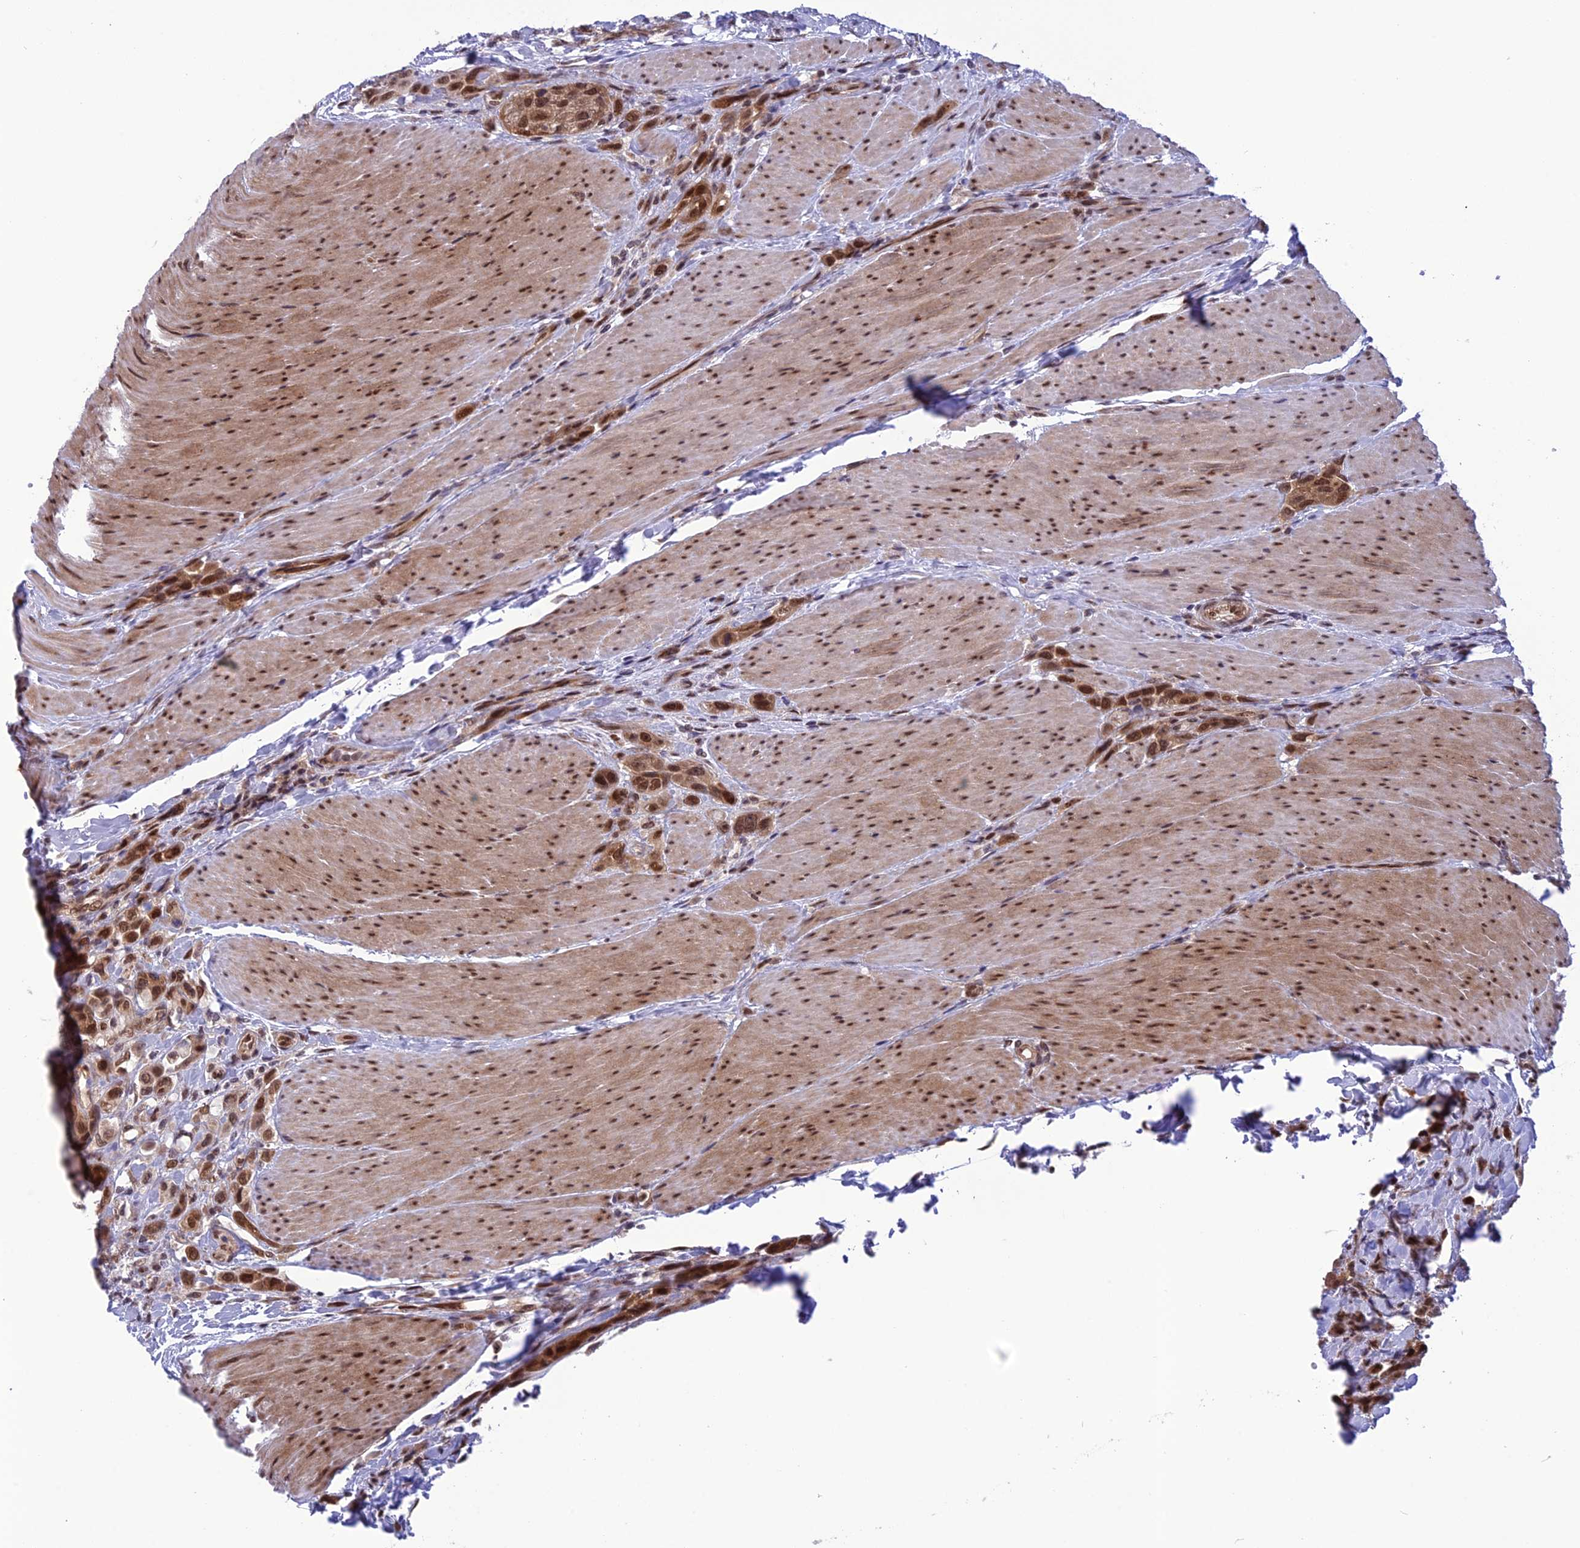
{"staining": {"intensity": "moderate", "quantity": ">75%", "location": "nuclear"}, "tissue": "urothelial cancer", "cell_type": "Tumor cells", "image_type": "cancer", "snomed": [{"axis": "morphology", "description": "Urothelial carcinoma, High grade"}, {"axis": "topography", "description": "Urinary bladder"}], "caption": "High-grade urothelial carcinoma was stained to show a protein in brown. There is medium levels of moderate nuclear positivity in about >75% of tumor cells.", "gene": "RTRAF", "patient": {"sex": "male", "age": 50}}